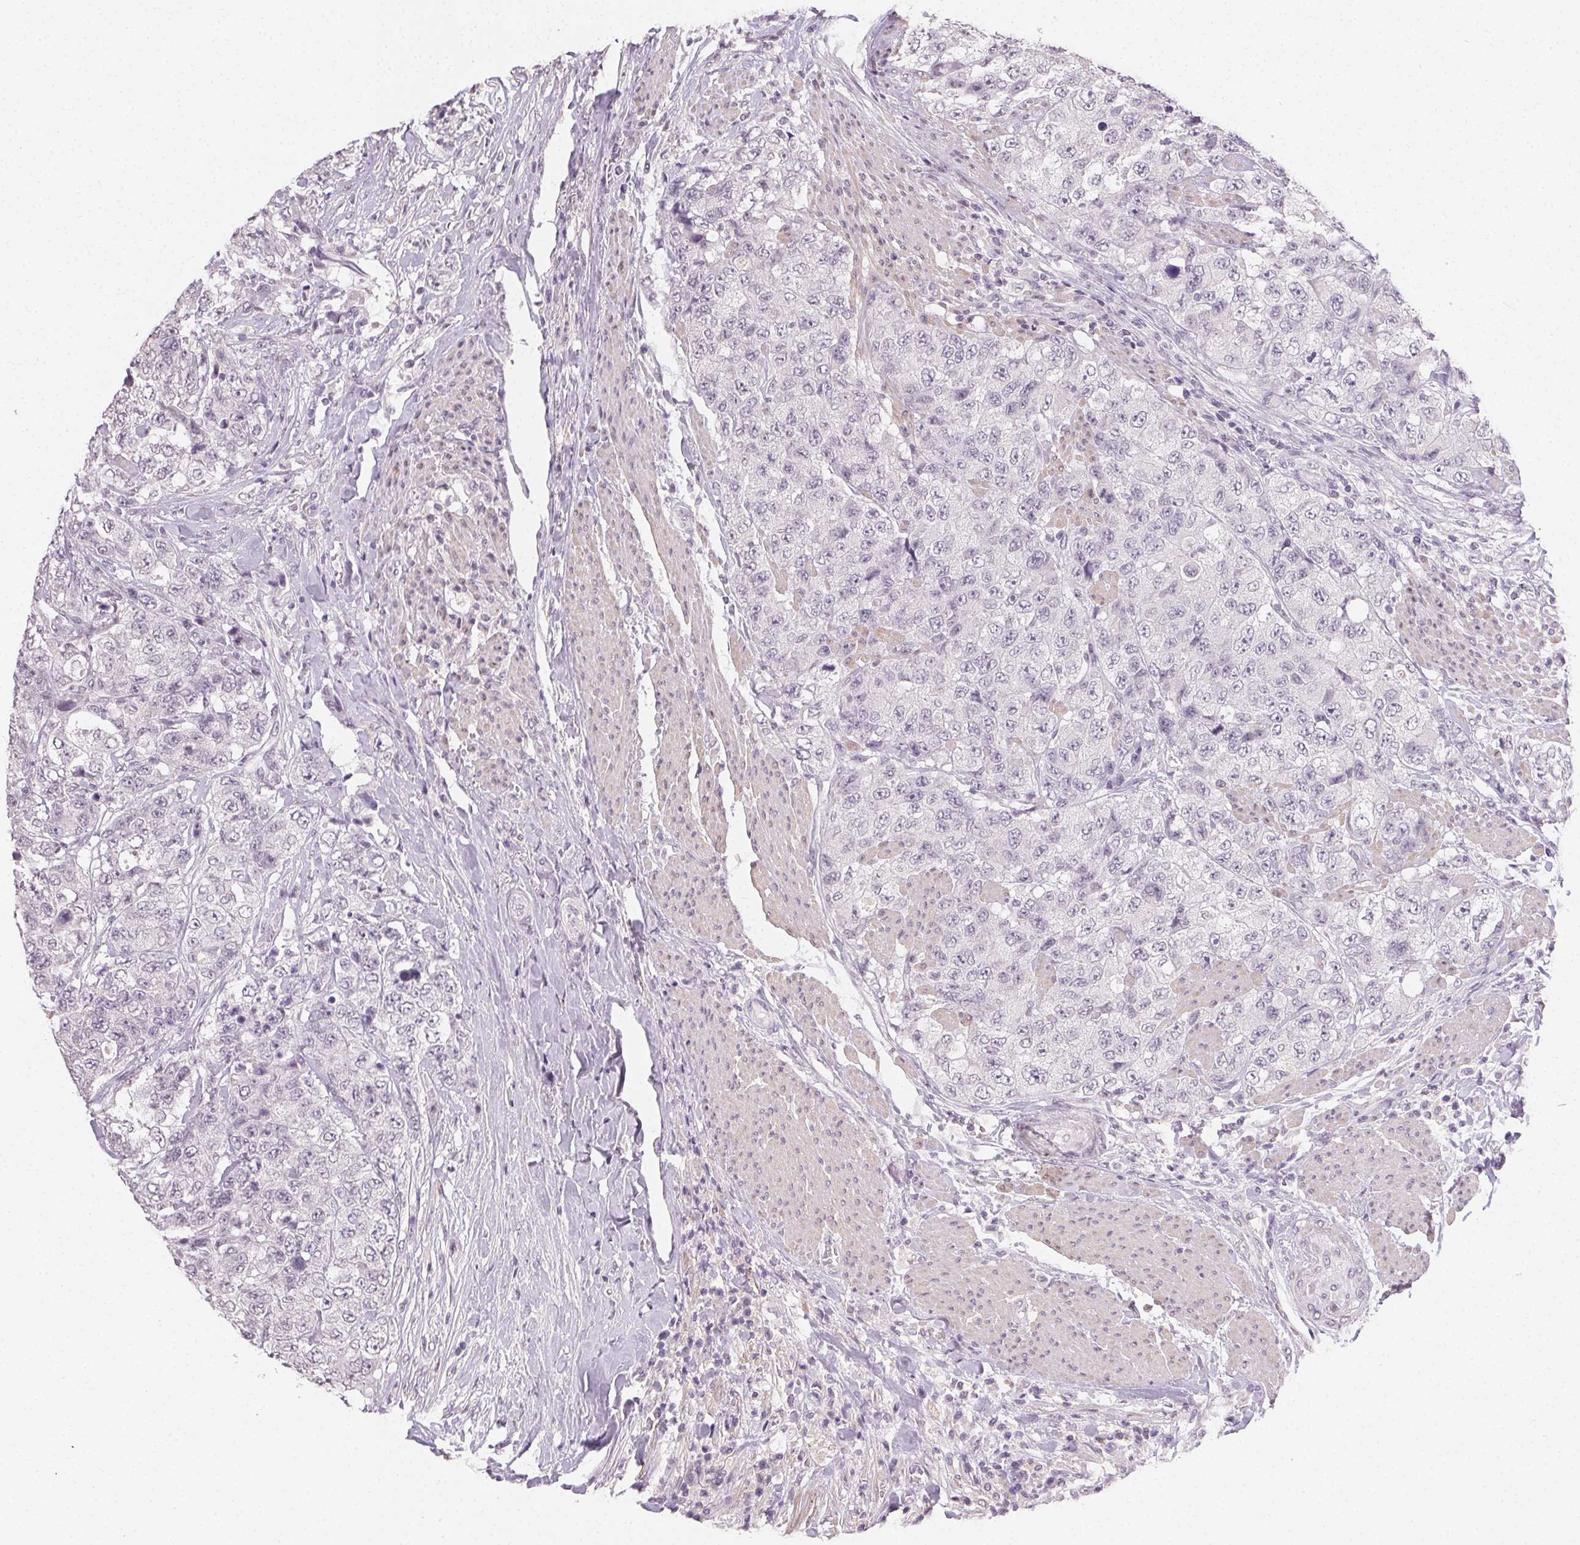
{"staining": {"intensity": "negative", "quantity": "none", "location": "none"}, "tissue": "urothelial cancer", "cell_type": "Tumor cells", "image_type": "cancer", "snomed": [{"axis": "morphology", "description": "Urothelial carcinoma, High grade"}, {"axis": "topography", "description": "Urinary bladder"}], "caption": "IHC of human urothelial cancer demonstrates no positivity in tumor cells. (DAB (3,3'-diaminobenzidine) immunohistochemistry (IHC) visualized using brightfield microscopy, high magnification).", "gene": "TMEM174", "patient": {"sex": "female", "age": 78}}